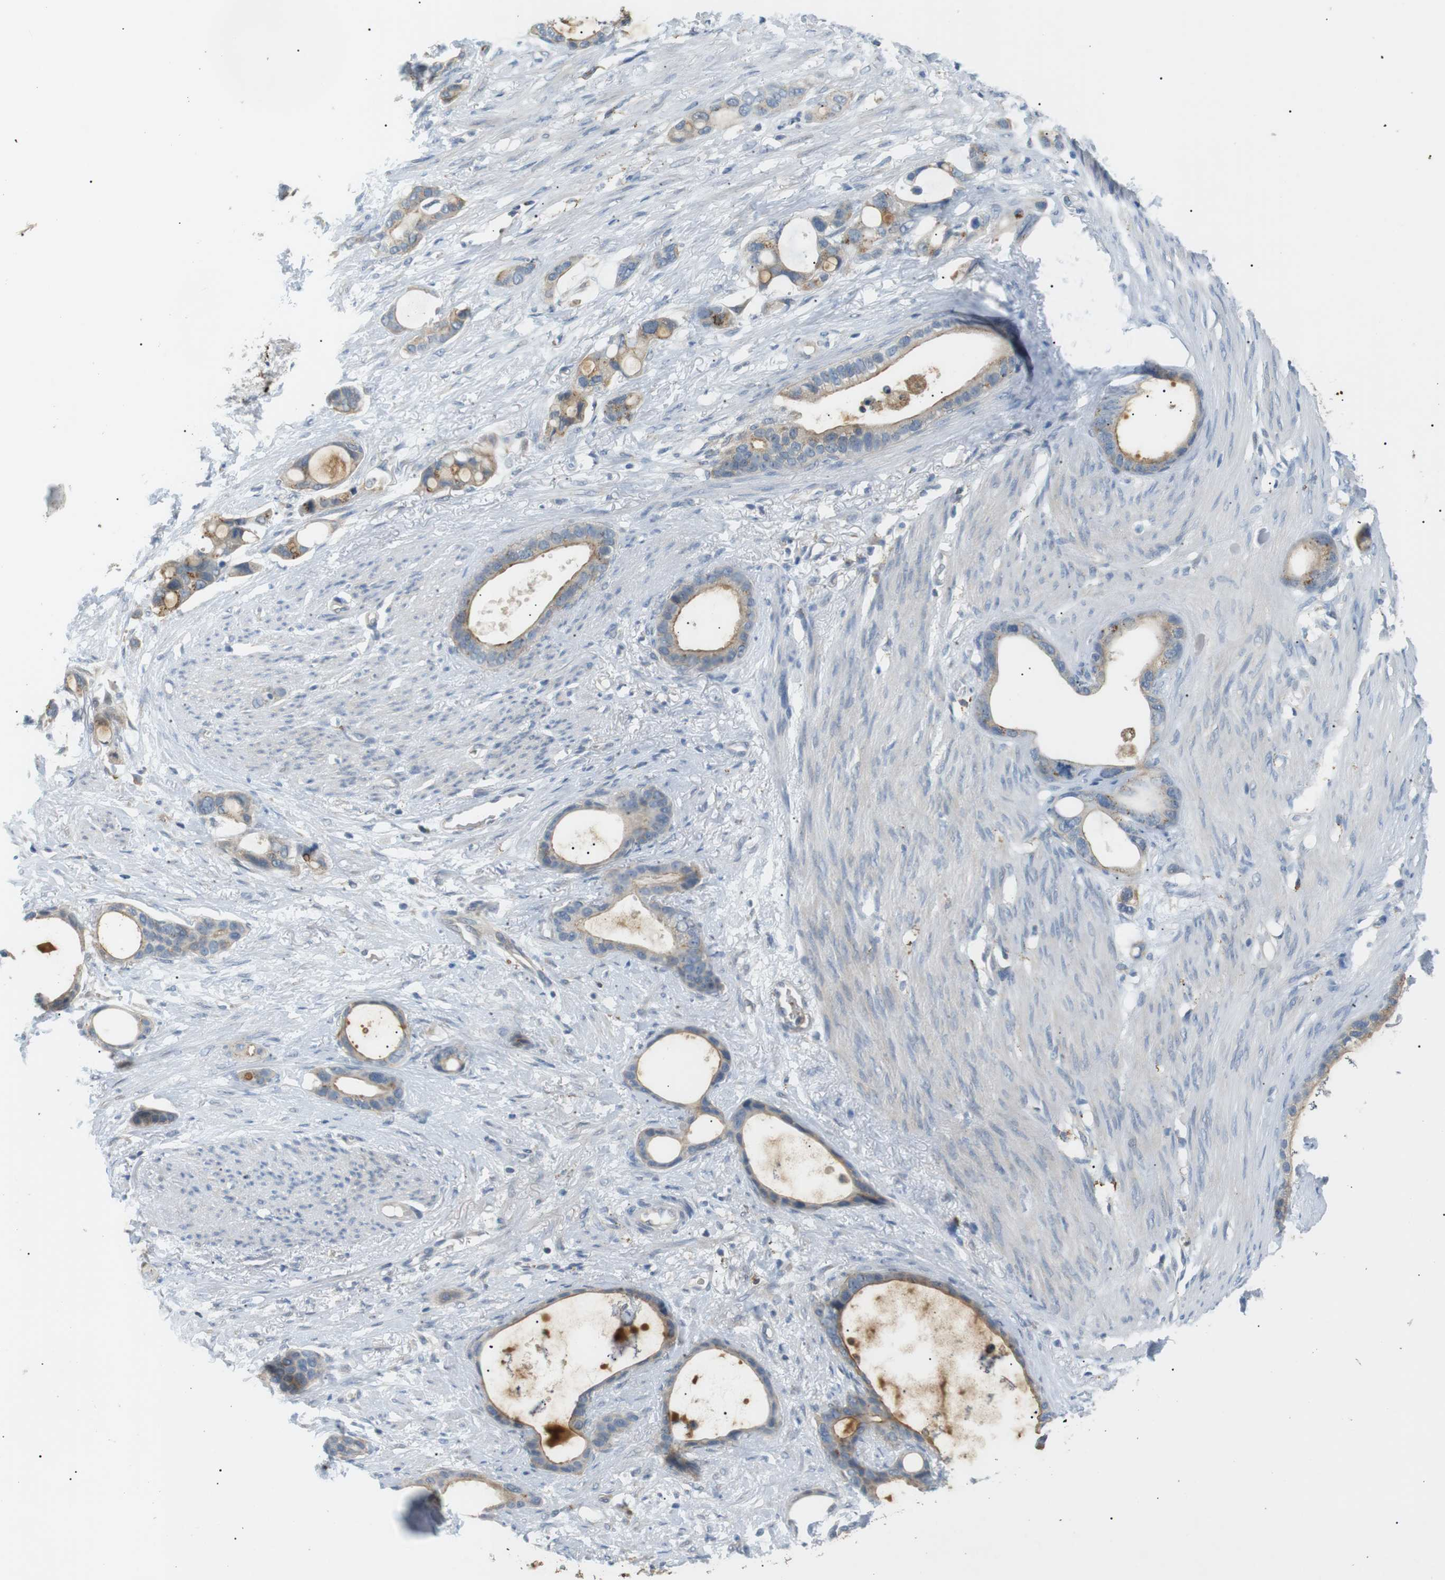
{"staining": {"intensity": "weak", "quantity": "<25%", "location": "cytoplasmic/membranous"}, "tissue": "stomach cancer", "cell_type": "Tumor cells", "image_type": "cancer", "snomed": [{"axis": "morphology", "description": "Adenocarcinoma, NOS"}, {"axis": "topography", "description": "Stomach"}], "caption": "A photomicrograph of stomach cancer (adenocarcinoma) stained for a protein reveals no brown staining in tumor cells.", "gene": "B4GALNT2", "patient": {"sex": "female", "age": 75}}